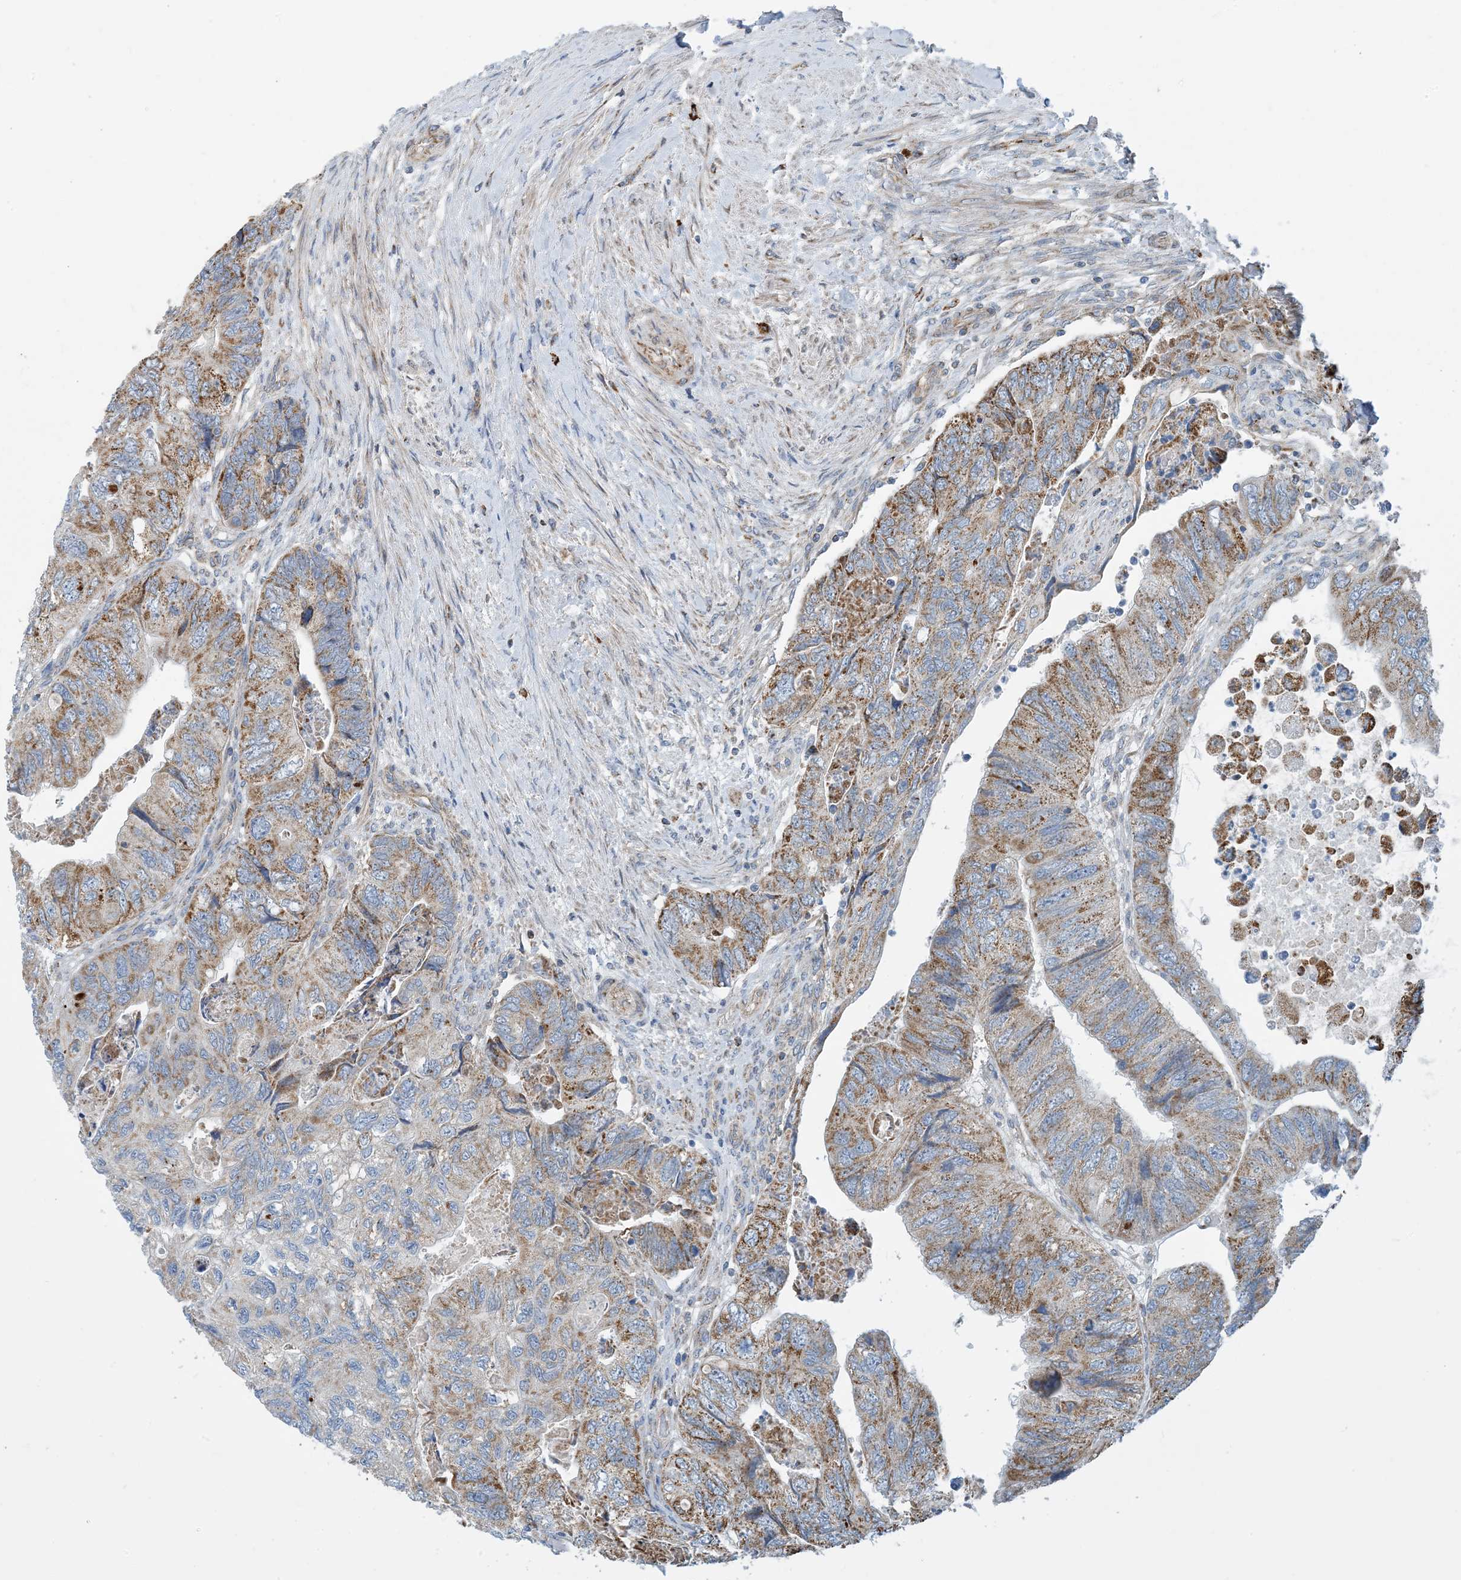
{"staining": {"intensity": "moderate", "quantity": ">75%", "location": "cytoplasmic/membranous"}, "tissue": "colorectal cancer", "cell_type": "Tumor cells", "image_type": "cancer", "snomed": [{"axis": "morphology", "description": "Adenocarcinoma, NOS"}, {"axis": "topography", "description": "Rectum"}], "caption": "Approximately >75% of tumor cells in human colorectal cancer display moderate cytoplasmic/membranous protein expression as visualized by brown immunohistochemical staining.", "gene": "PCDHGA1", "patient": {"sex": "male", "age": 63}}